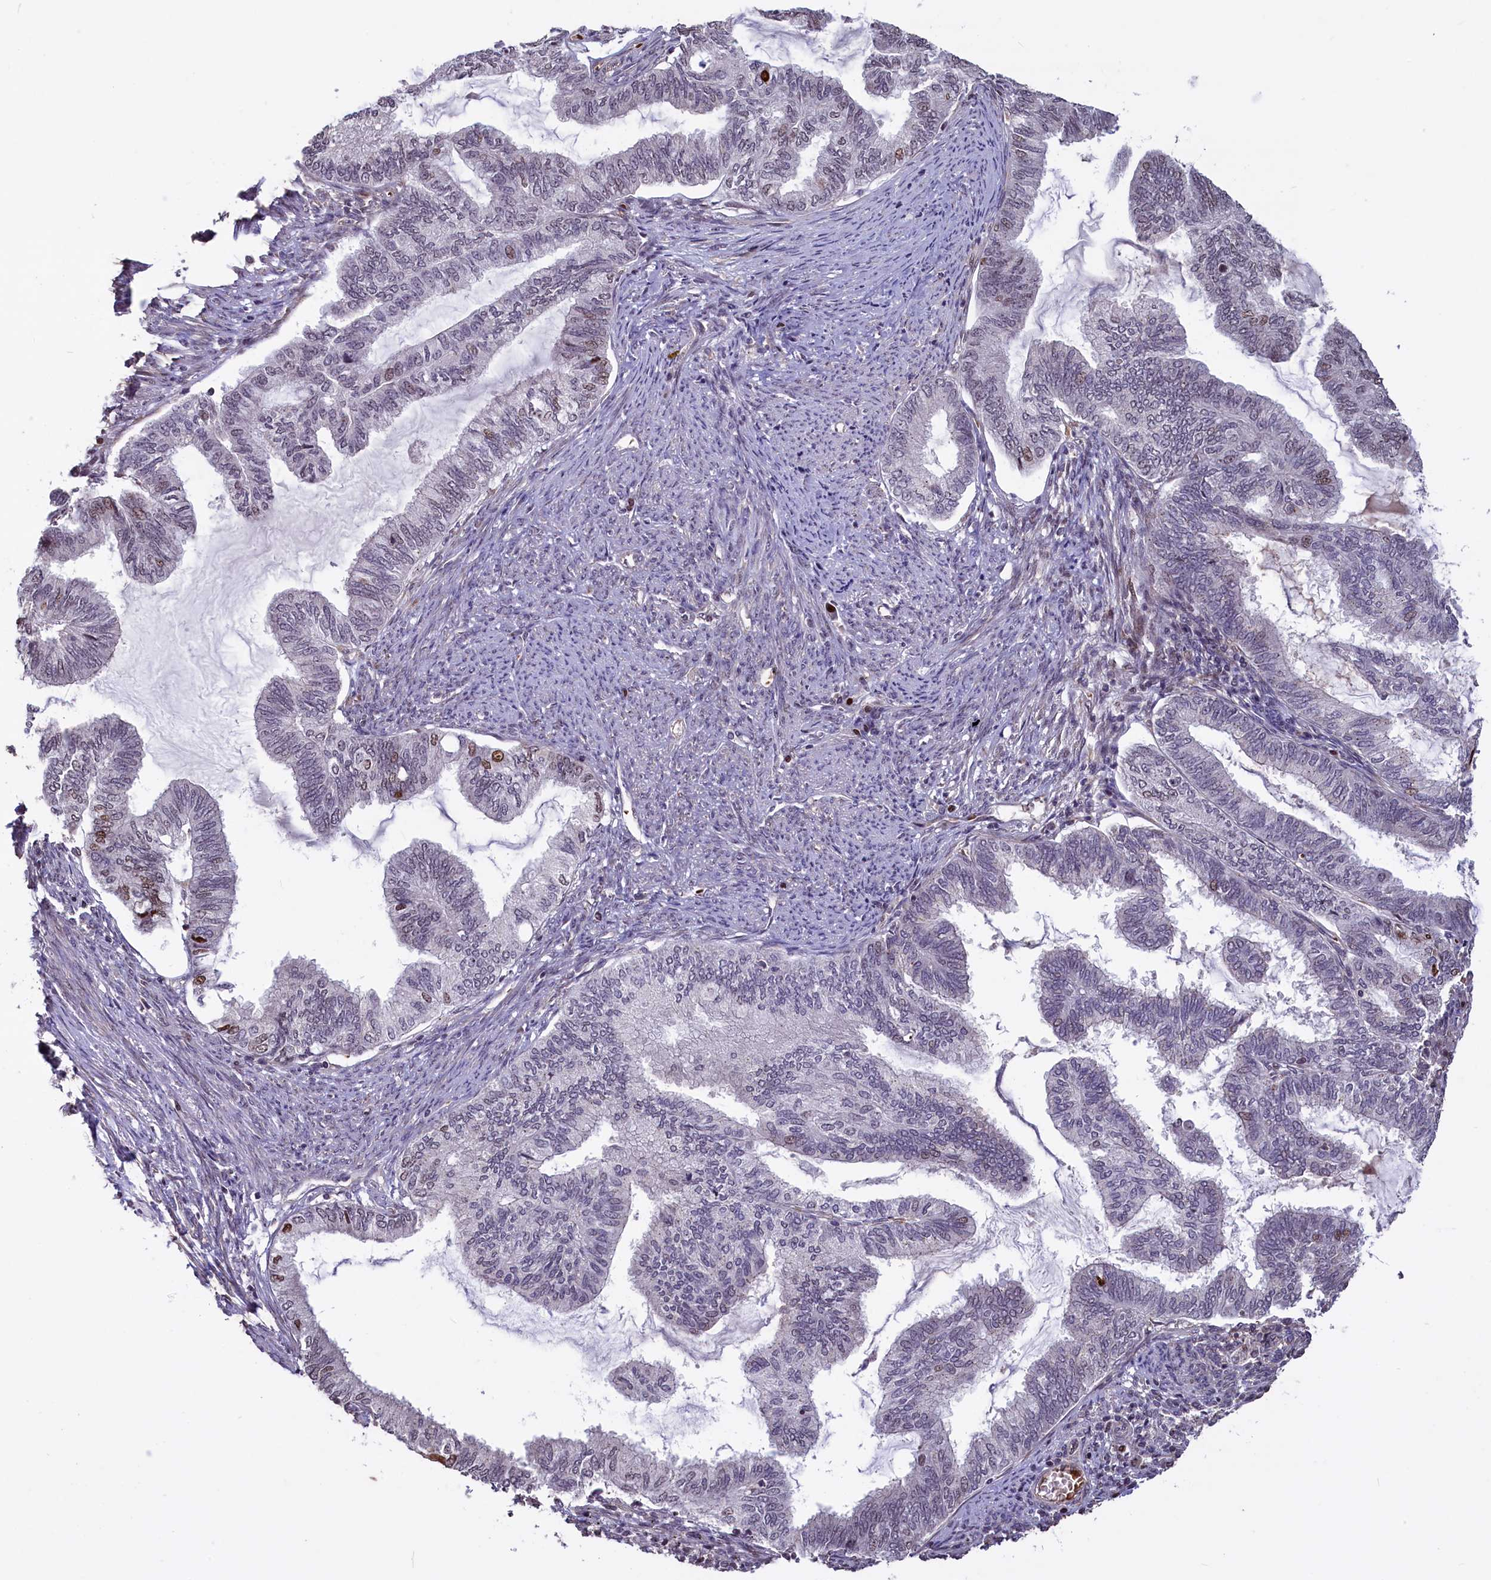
{"staining": {"intensity": "moderate", "quantity": "<25%", "location": "nuclear"}, "tissue": "endometrial cancer", "cell_type": "Tumor cells", "image_type": "cancer", "snomed": [{"axis": "morphology", "description": "Adenocarcinoma, NOS"}, {"axis": "topography", "description": "Endometrium"}], "caption": "A histopathology image of endometrial cancer stained for a protein displays moderate nuclear brown staining in tumor cells.", "gene": "SHFL", "patient": {"sex": "female", "age": 86}}